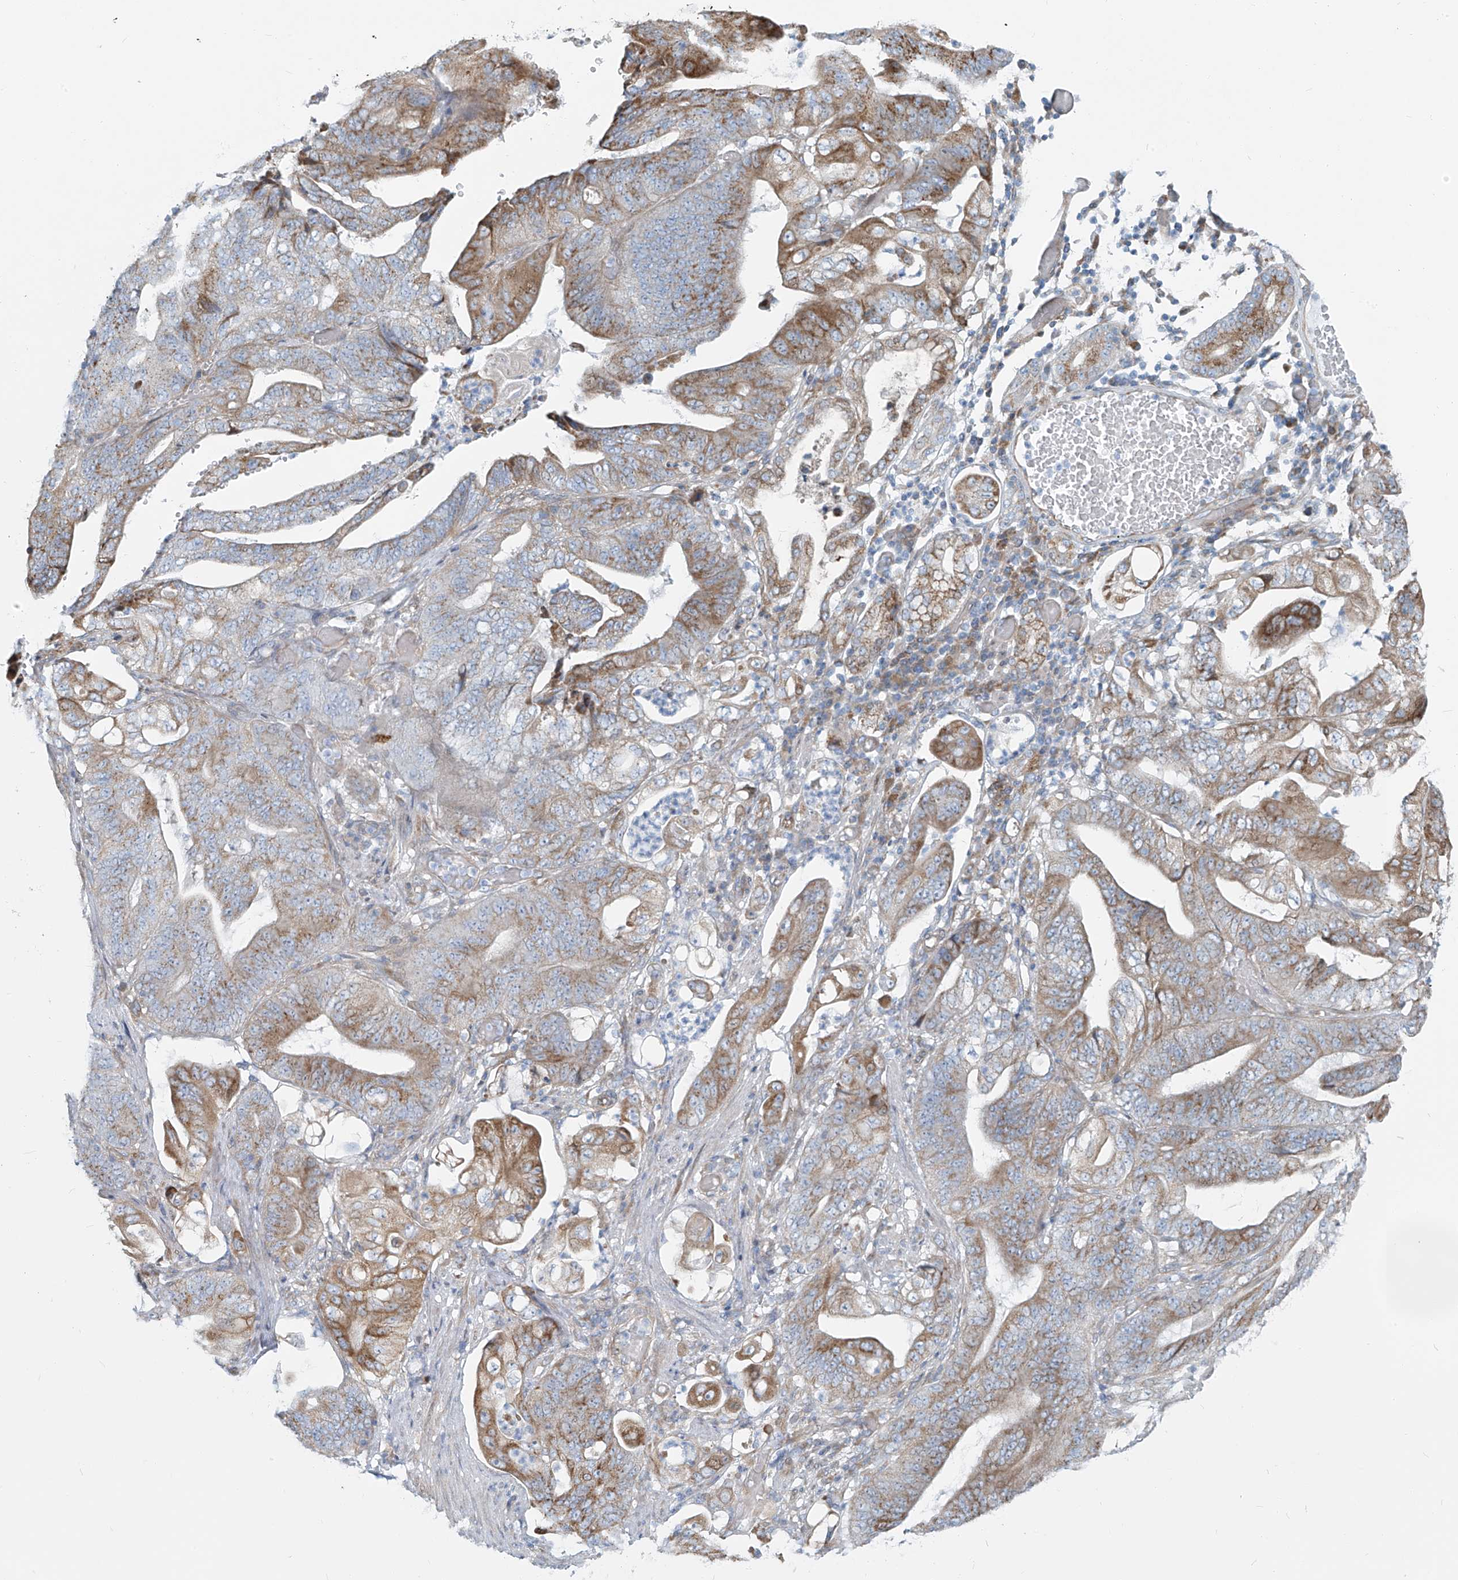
{"staining": {"intensity": "moderate", "quantity": "25%-75%", "location": "cytoplasmic/membranous"}, "tissue": "stomach cancer", "cell_type": "Tumor cells", "image_type": "cancer", "snomed": [{"axis": "morphology", "description": "Adenocarcinoma, NOS"}, {"axis": "topography", "description": "Stomach"}], "caption": "Immunohistochemical staining of human adenocarcinoma (stomach) shows medium levels of moderate cytoplasmic/membranous protein staining in approximately 25%-75% of tumor cells. The staining is performed using DAB (3,3'-diaminobenzidine) brown chromogen to label protein expression. The nuclei are counter-stained blue using hematoxylin.", "gene": "HIC2", "patient": {"sex": "female", "age": 73}}